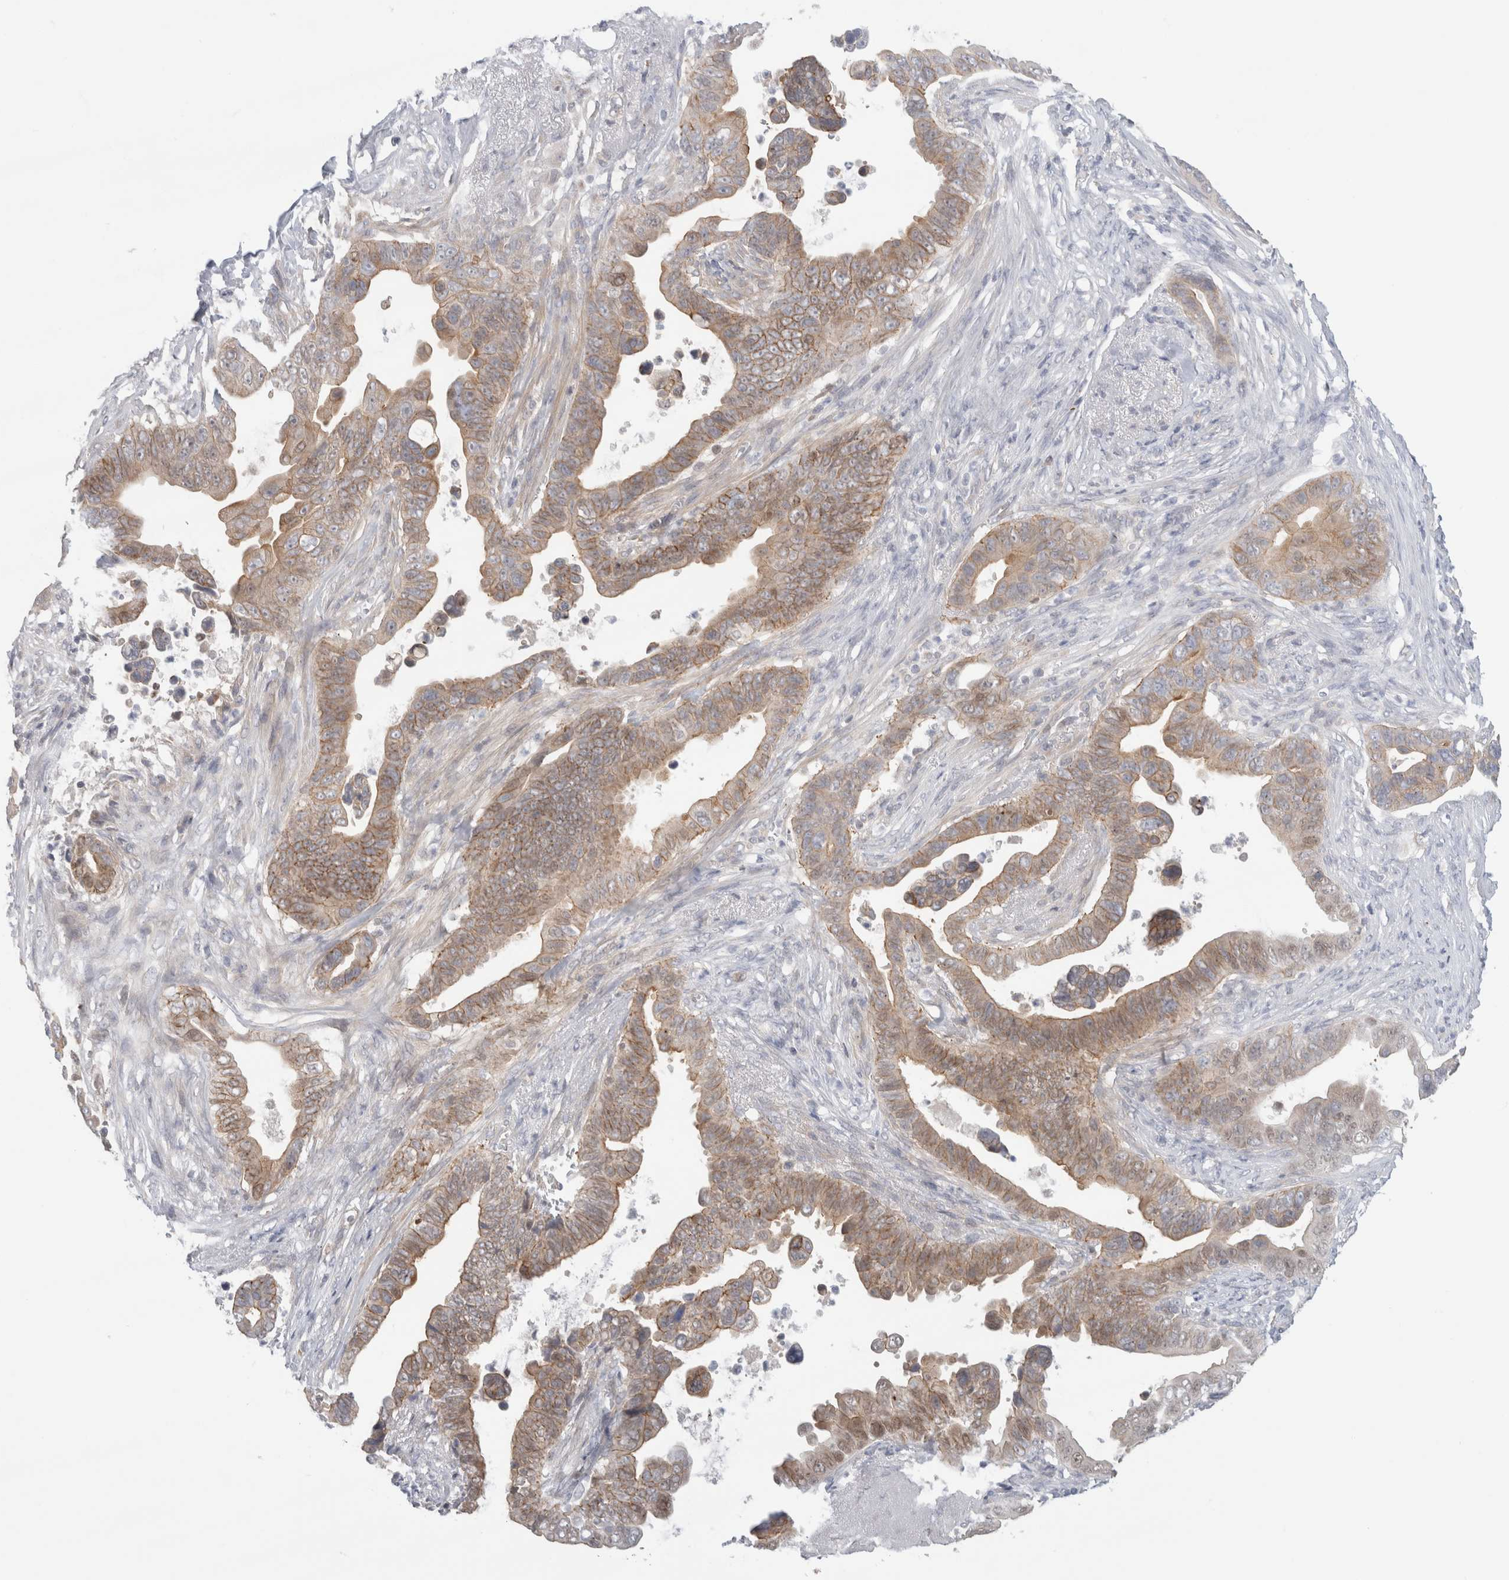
{"staining": {"intensity": "moderate", "quantity": ">75%", "location": "cytoplasmic/membranous"}, "tissue": "pancreatic cancer", "cell_type": "Tumor cells", "image_type": "cancer", "snomed": [{"axis": "morphology", "description": "Adenocarcinoma, NOS"}, {"axis": "topography", "description": "Pancreas"}], "caption": "A brown stain labels moderate cytoplasmic/membranous staining of a protein in pancreatic adenocarcinoma tumor cells. Immunohistochemistry stains the protein of interest in brown and the nuclei are stained blue.", "gene": "SYTL5", "patient": {"sex": "female", "age": 72}}